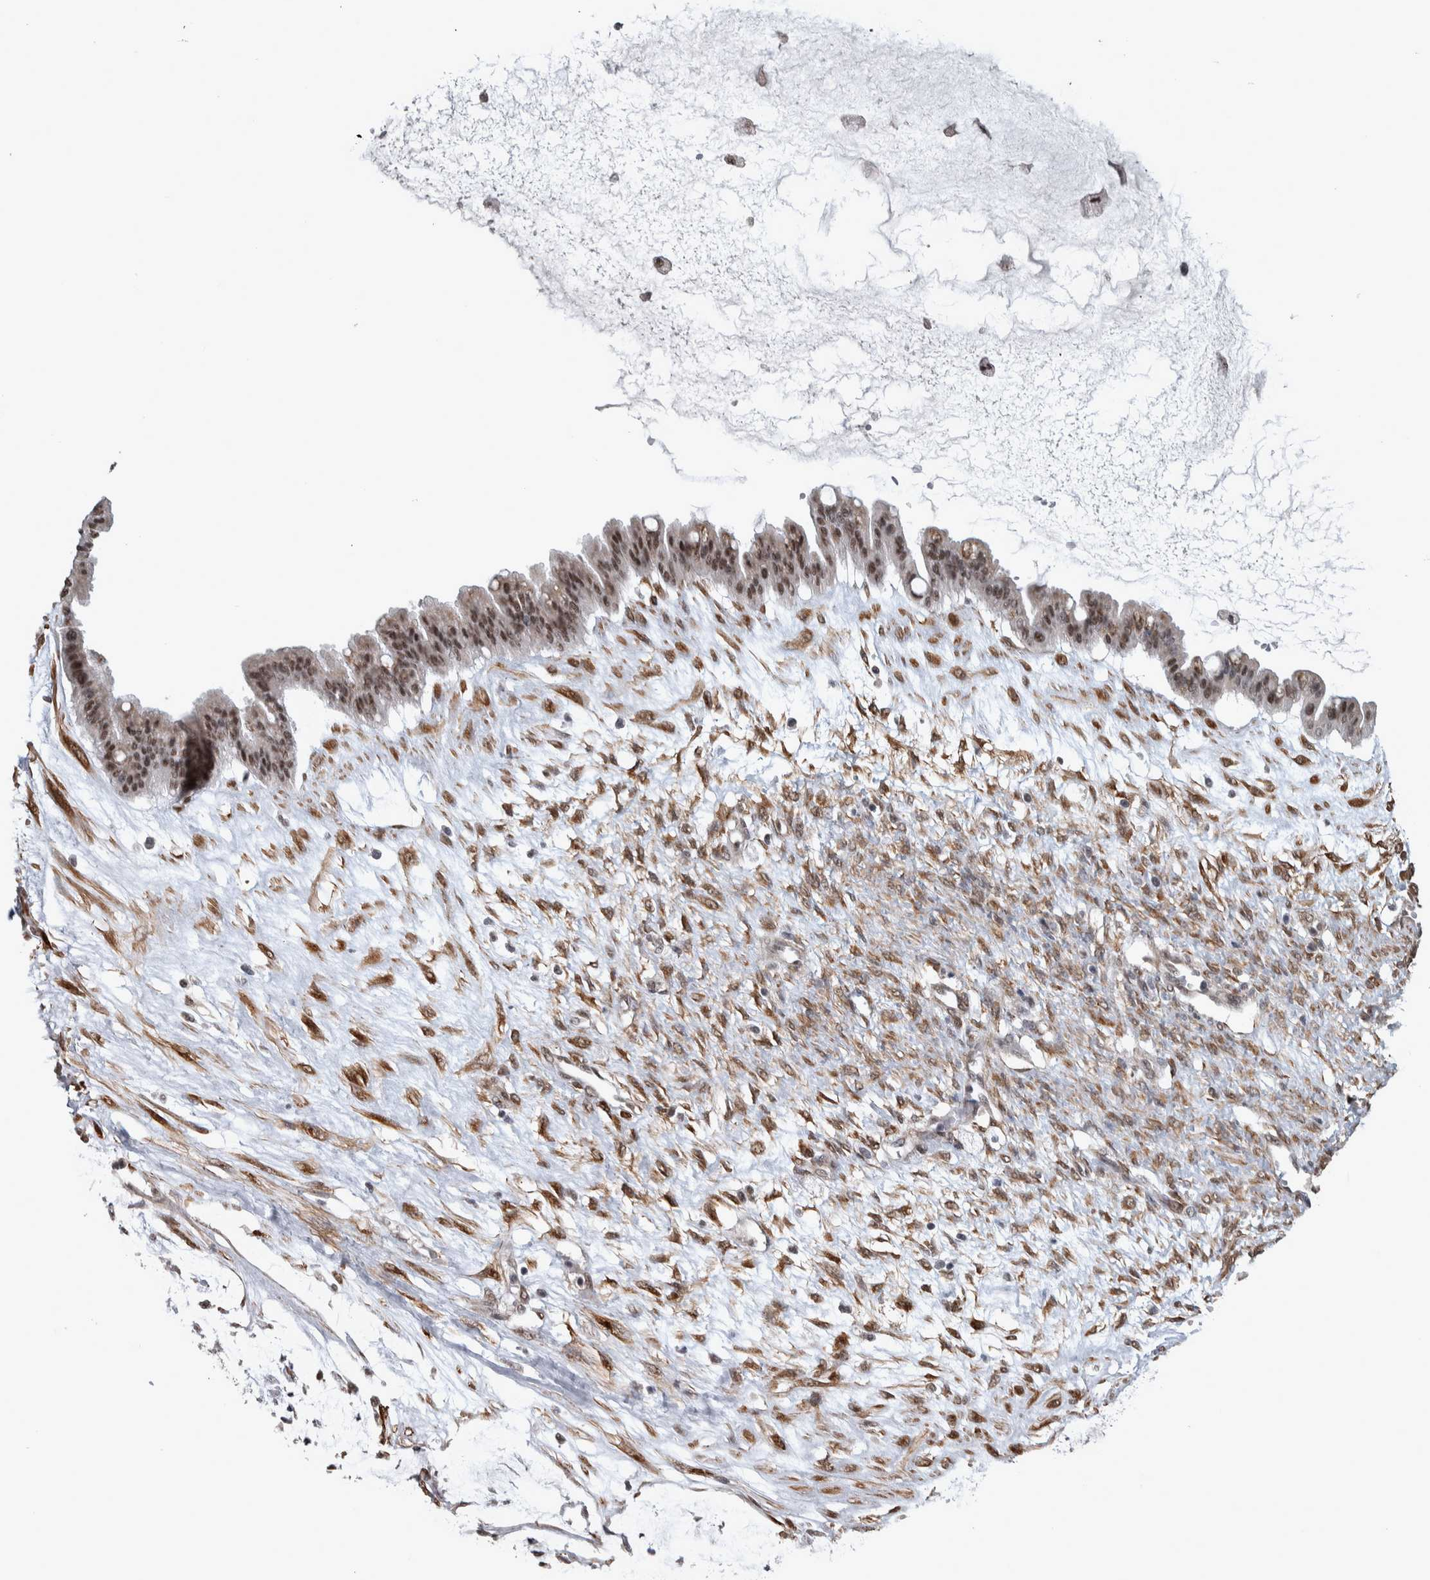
{"staining": {"intensity": "moderate", "quantity": "25%-75%", "location": "nuclear"}, "tissue": "ovarian cancer", "cell_type": "Tumor cells", "image_type": "cancer", "snomed": [{"axis": "morphology", "description": "Cystadenocarcinoma, mucinous, NOS"}, {"axis": "topography", "description": "Ovary"}], "caption": "Tumor cells display moderate nuclear staining in about 25%-75% of cells in mucinous cystadenocarcinoma (ovarian).", "gene": "DDX42", "patient": {"sex": "female", "age": 73}}